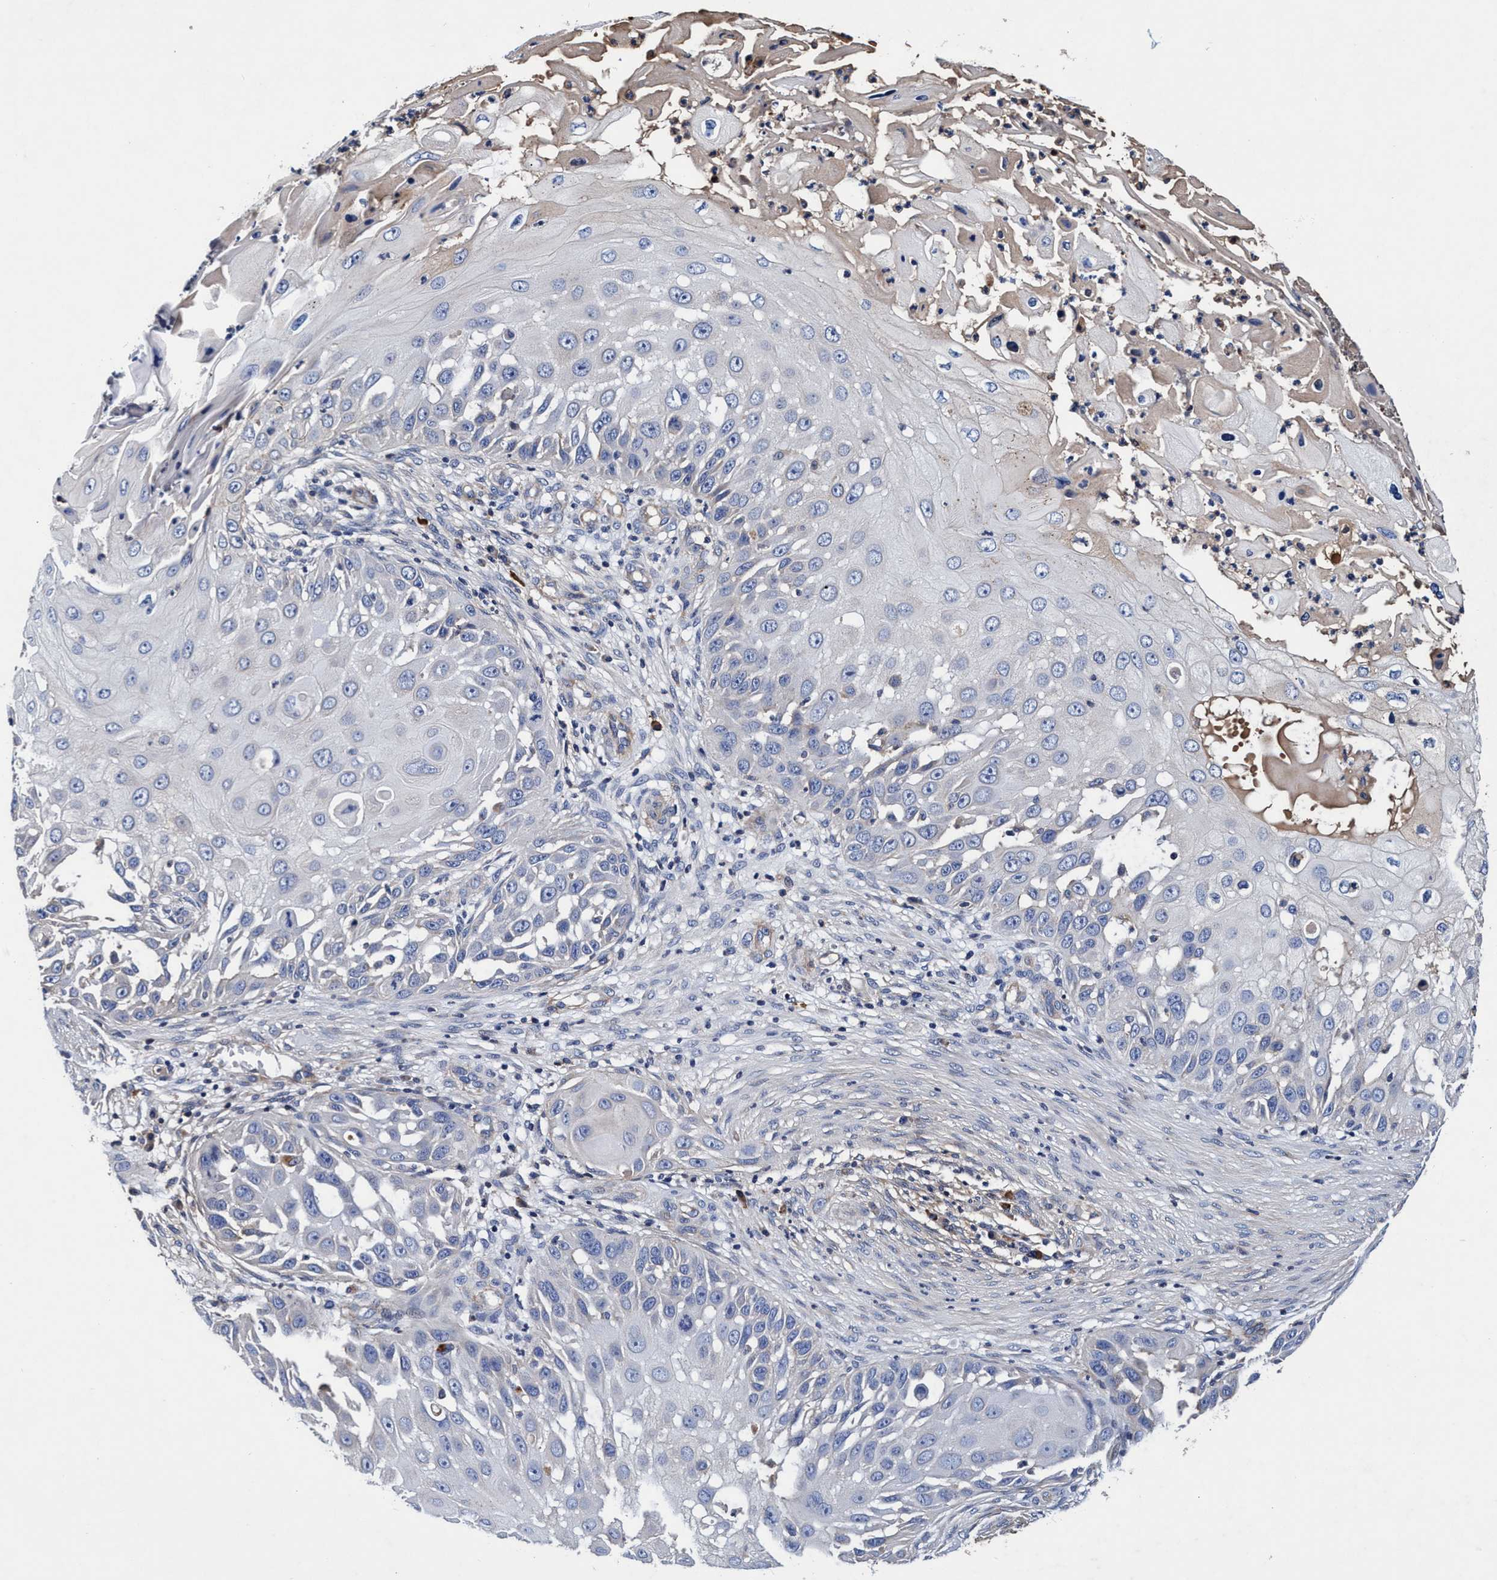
{"staining": {"intensity": "negative", "quantity": "none", "location": "none"}, "tissue": "skin cancer", "cell_type": "Tumor cells", "image_type": "cancer", "snomed": [{"axis": "morphology", "description": "Squamous cell carcinoma, NOS"}, {"axis": "topography", "description": "Skin"}], "caption": "Immunohistochemistry of human skin cancer (squamous cell carcinoma) demonstrates no staining in tumor cells.", "gene": "RNF208", "patient": {"sex": "female", "age": 44}}